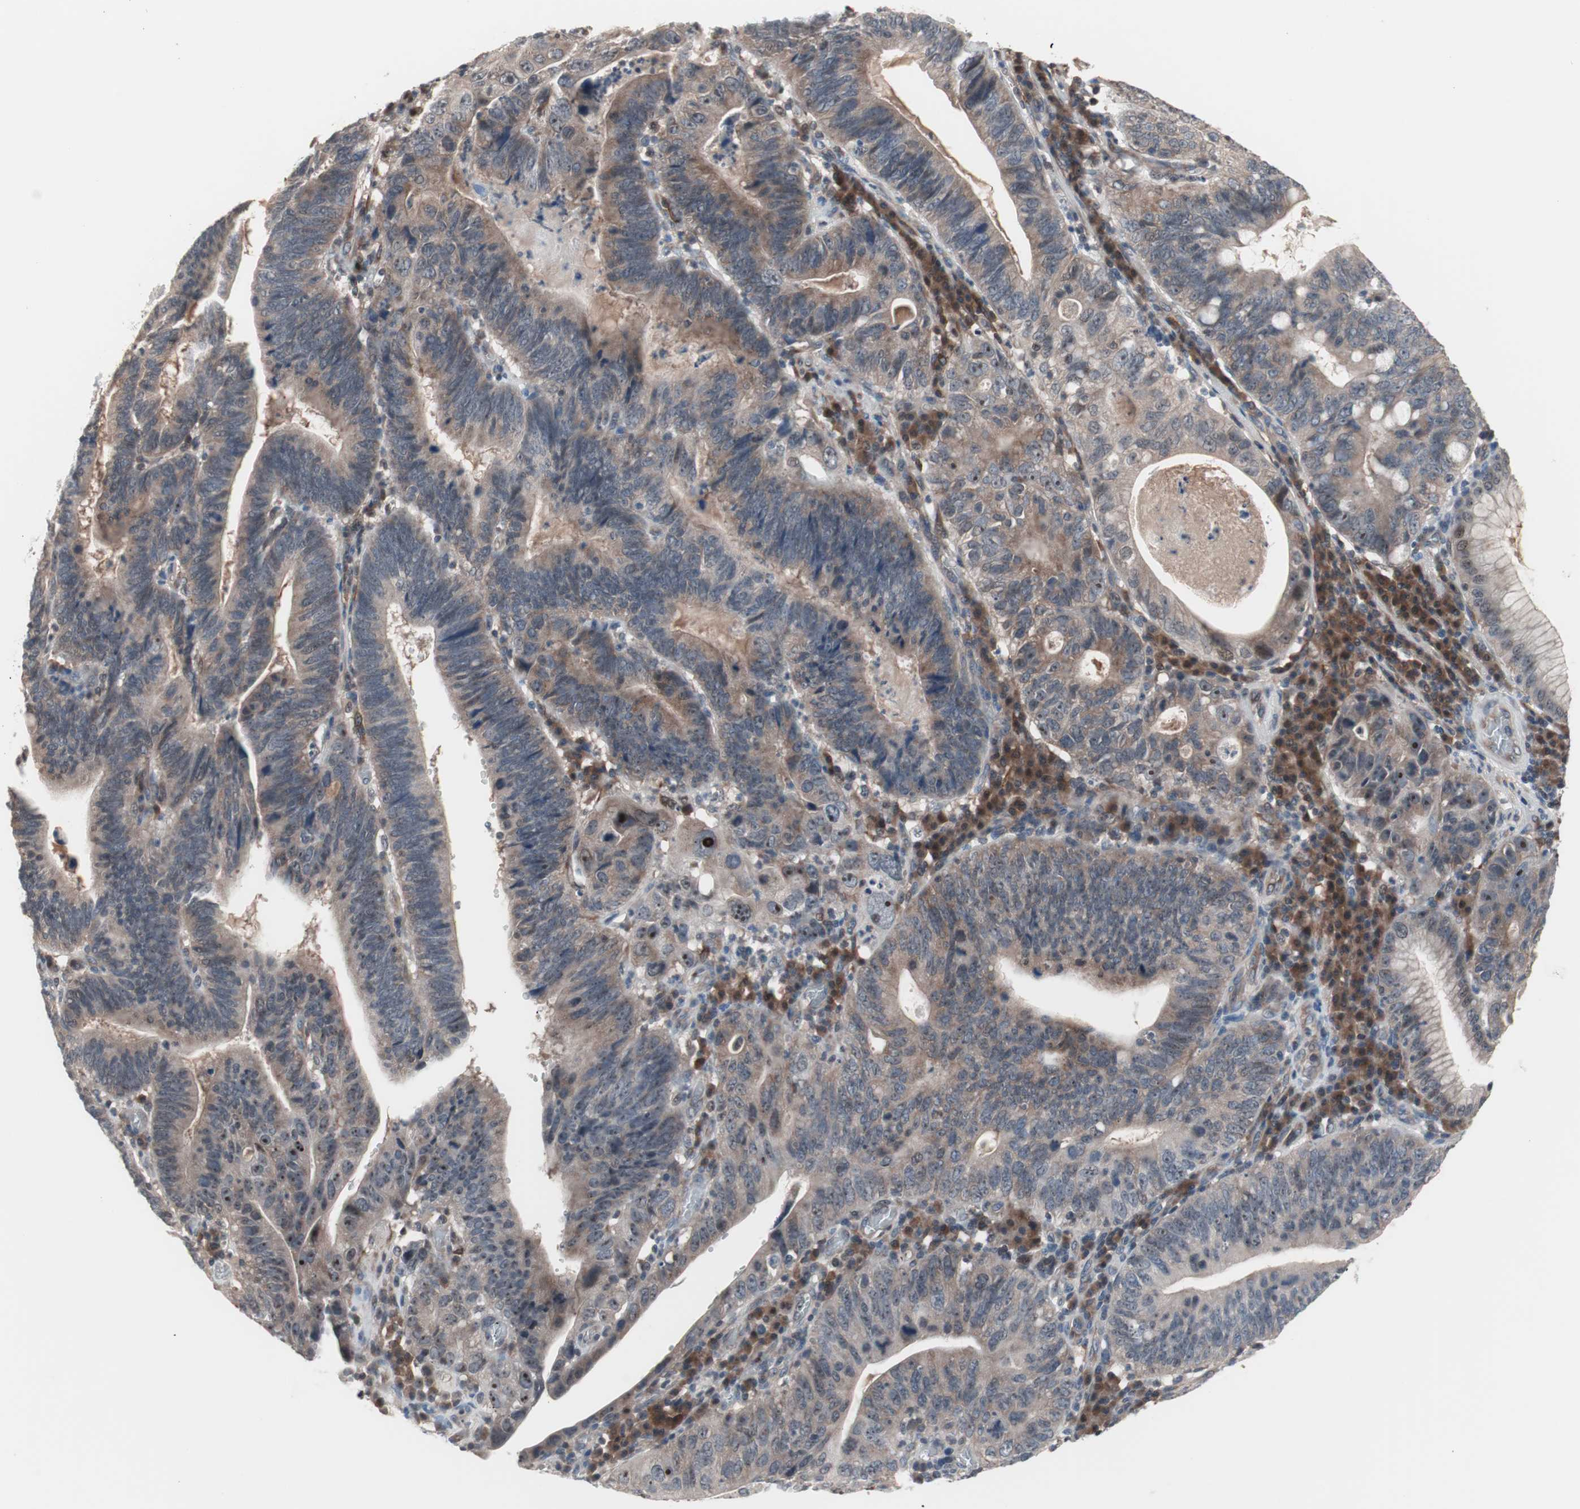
{"staining": {"intensity": "moderate", "quantity": "25%-75%", "location": "cytoplasmic/membranous,nuclear"}, "tissue": "stomach cancer", "cell_type": "Tumor cells", "image_type": "cancer", "snomed": [{"axis": "morphology", "description": "Adenocarcinoma, NOS"}, {"axis": "topography", "description": "Stomach"}], "caption": "Immunohistochemistry (IHC) of human stomach cancer (adenocarcinoma) reveals medium levels of moderate cytoplasmic/membranous and nuclear positivity in about 25%-75% of tumor cells.", "gene": "IRS1", "patient": {"sex": "male", "age": 59}}